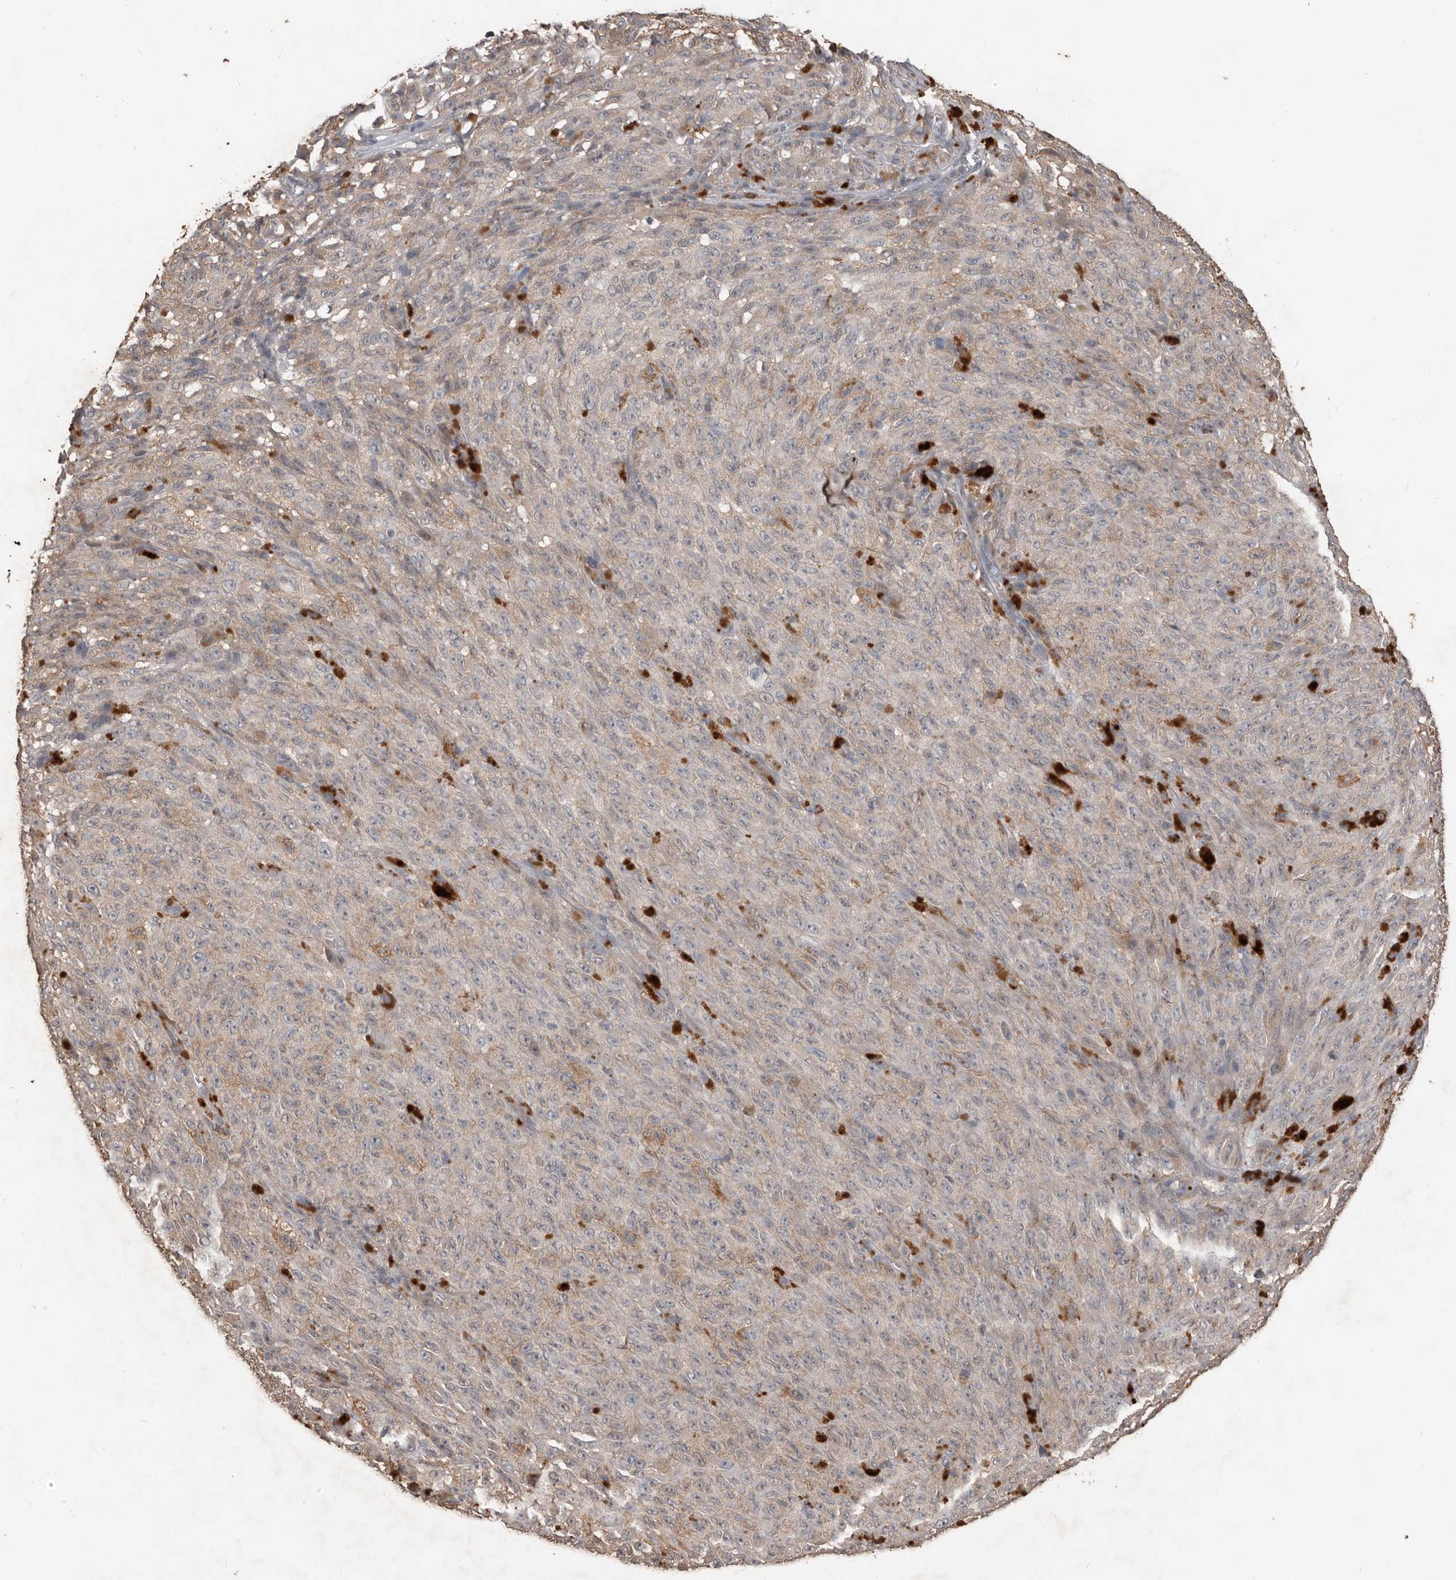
{"staining": {"intensity": "weak", "quantity": "<25%", "location": "cytoplasmic/membranous"}, "tissue": "melanoma", "cell_type": "Tumor cells", "image_type": "cancer", "snomed": [{"axis": "morphology", "description": "Malignant melanoma, NOS"}, {"axis": "topography", "description": "Skin"}], "caption": "An immunohistochemistry micrograph of malignant melanoma is shown. There is no staining in tumor cells of malignant melanoma.", "gene": "BAMBI", "patient": {"sex": "female", "age": 82}}